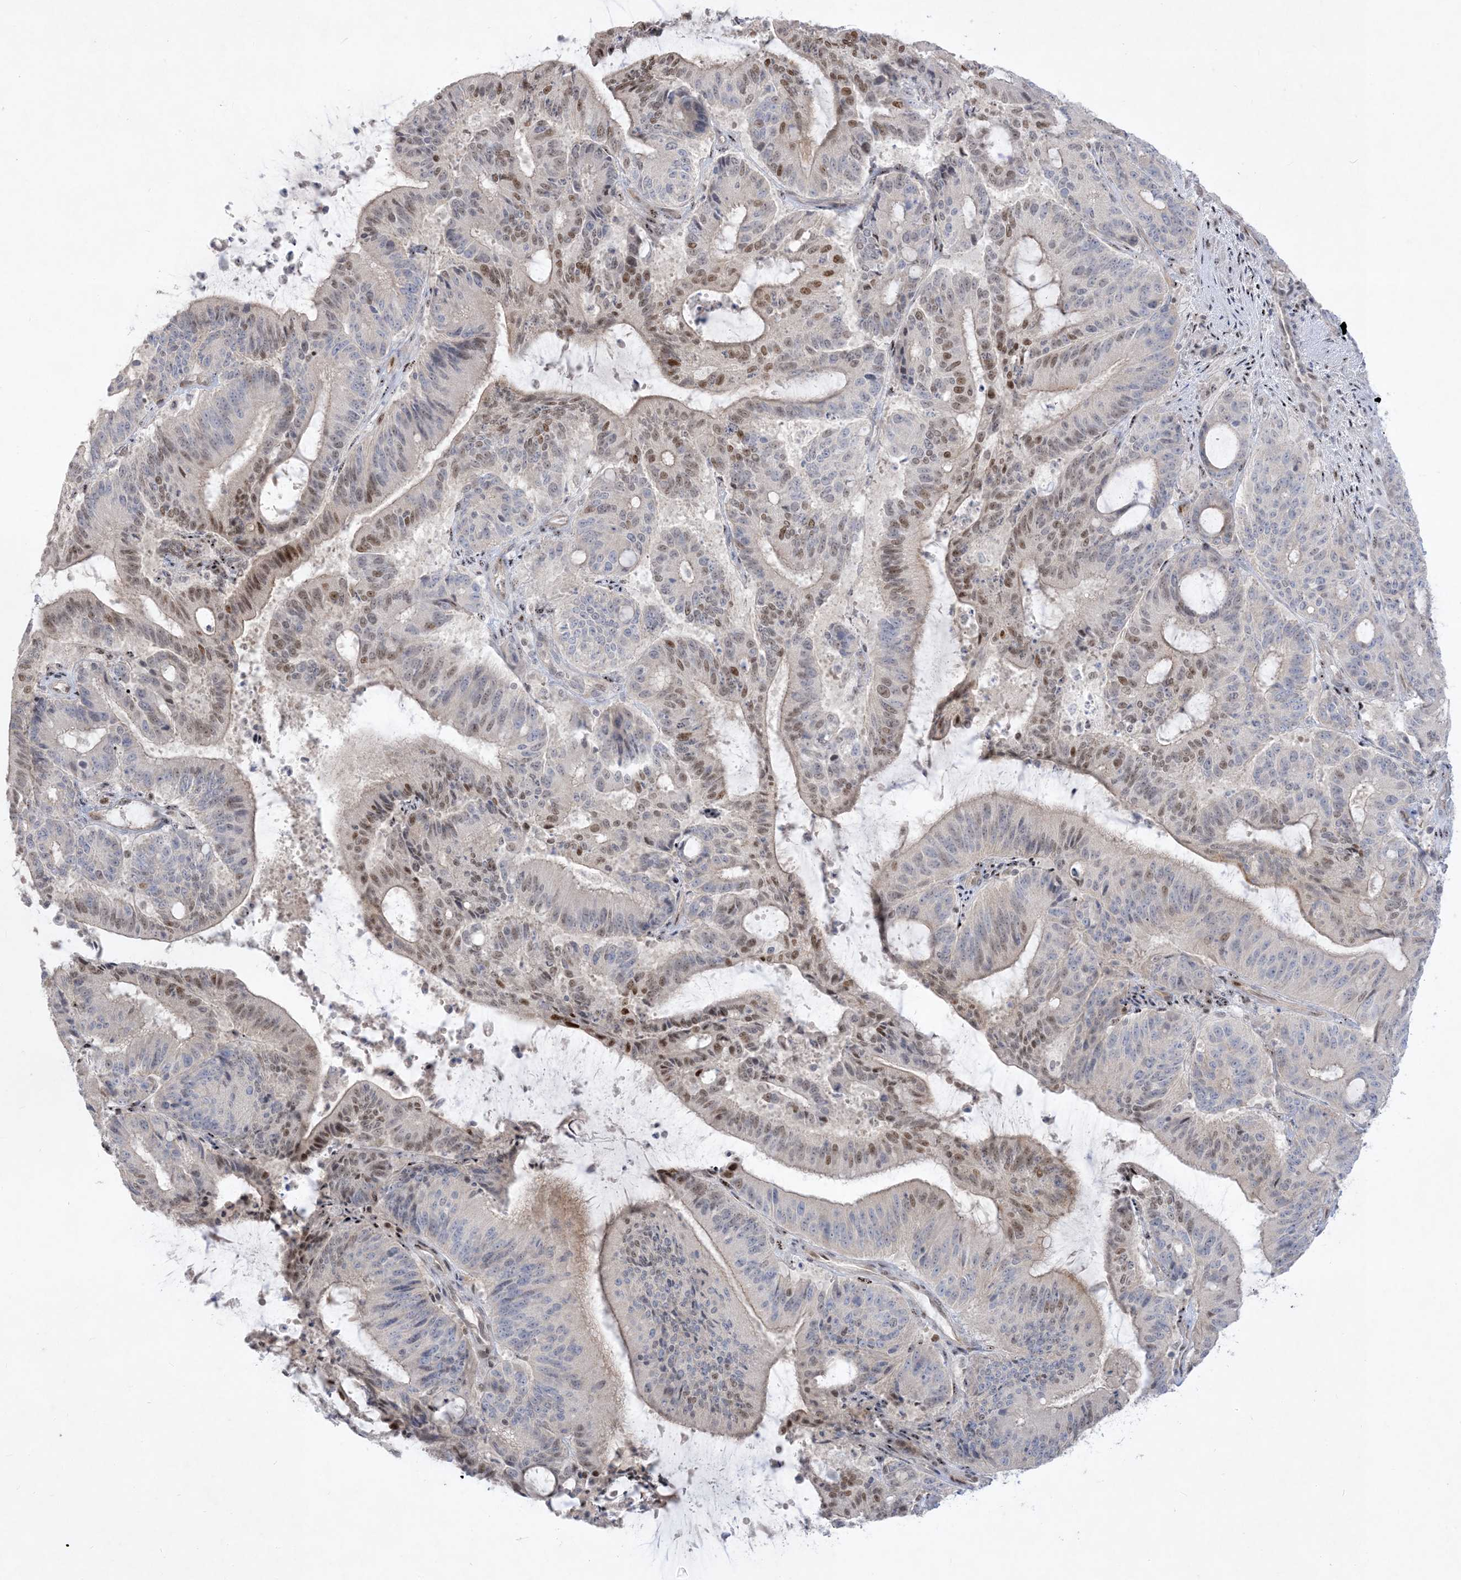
{"staining": {"intensity": "moderate", "quantity": "25%-75%", "location": "nuclear"}, "tissue": "liver cancer", "cell_type": "Tumor cells", "image_type": "cancer", "snomed": [{"axis": "morphology", "description": "Normal tissue, NOS"}, {"axis": "morphology", "description": "Cholangiocarcinoma"}, {"axis": "topography", "description": "Liver"}, {"axis": "topography", "description": "Peripheral nerve tissue"}], "caption": "Brown immunohistochemical staining in human liver cancer displays moderate nuclear staining in approximately 25%-75% of tumor cells. The staining is performed using DAB (3,3'-diaminobenzidine) brown chromogen to label protein expression. The nuclei are counter-stained blue using hematoxylin.", "gene": "BHLHE40", "patient": {"sex": "female", "age": 73}}